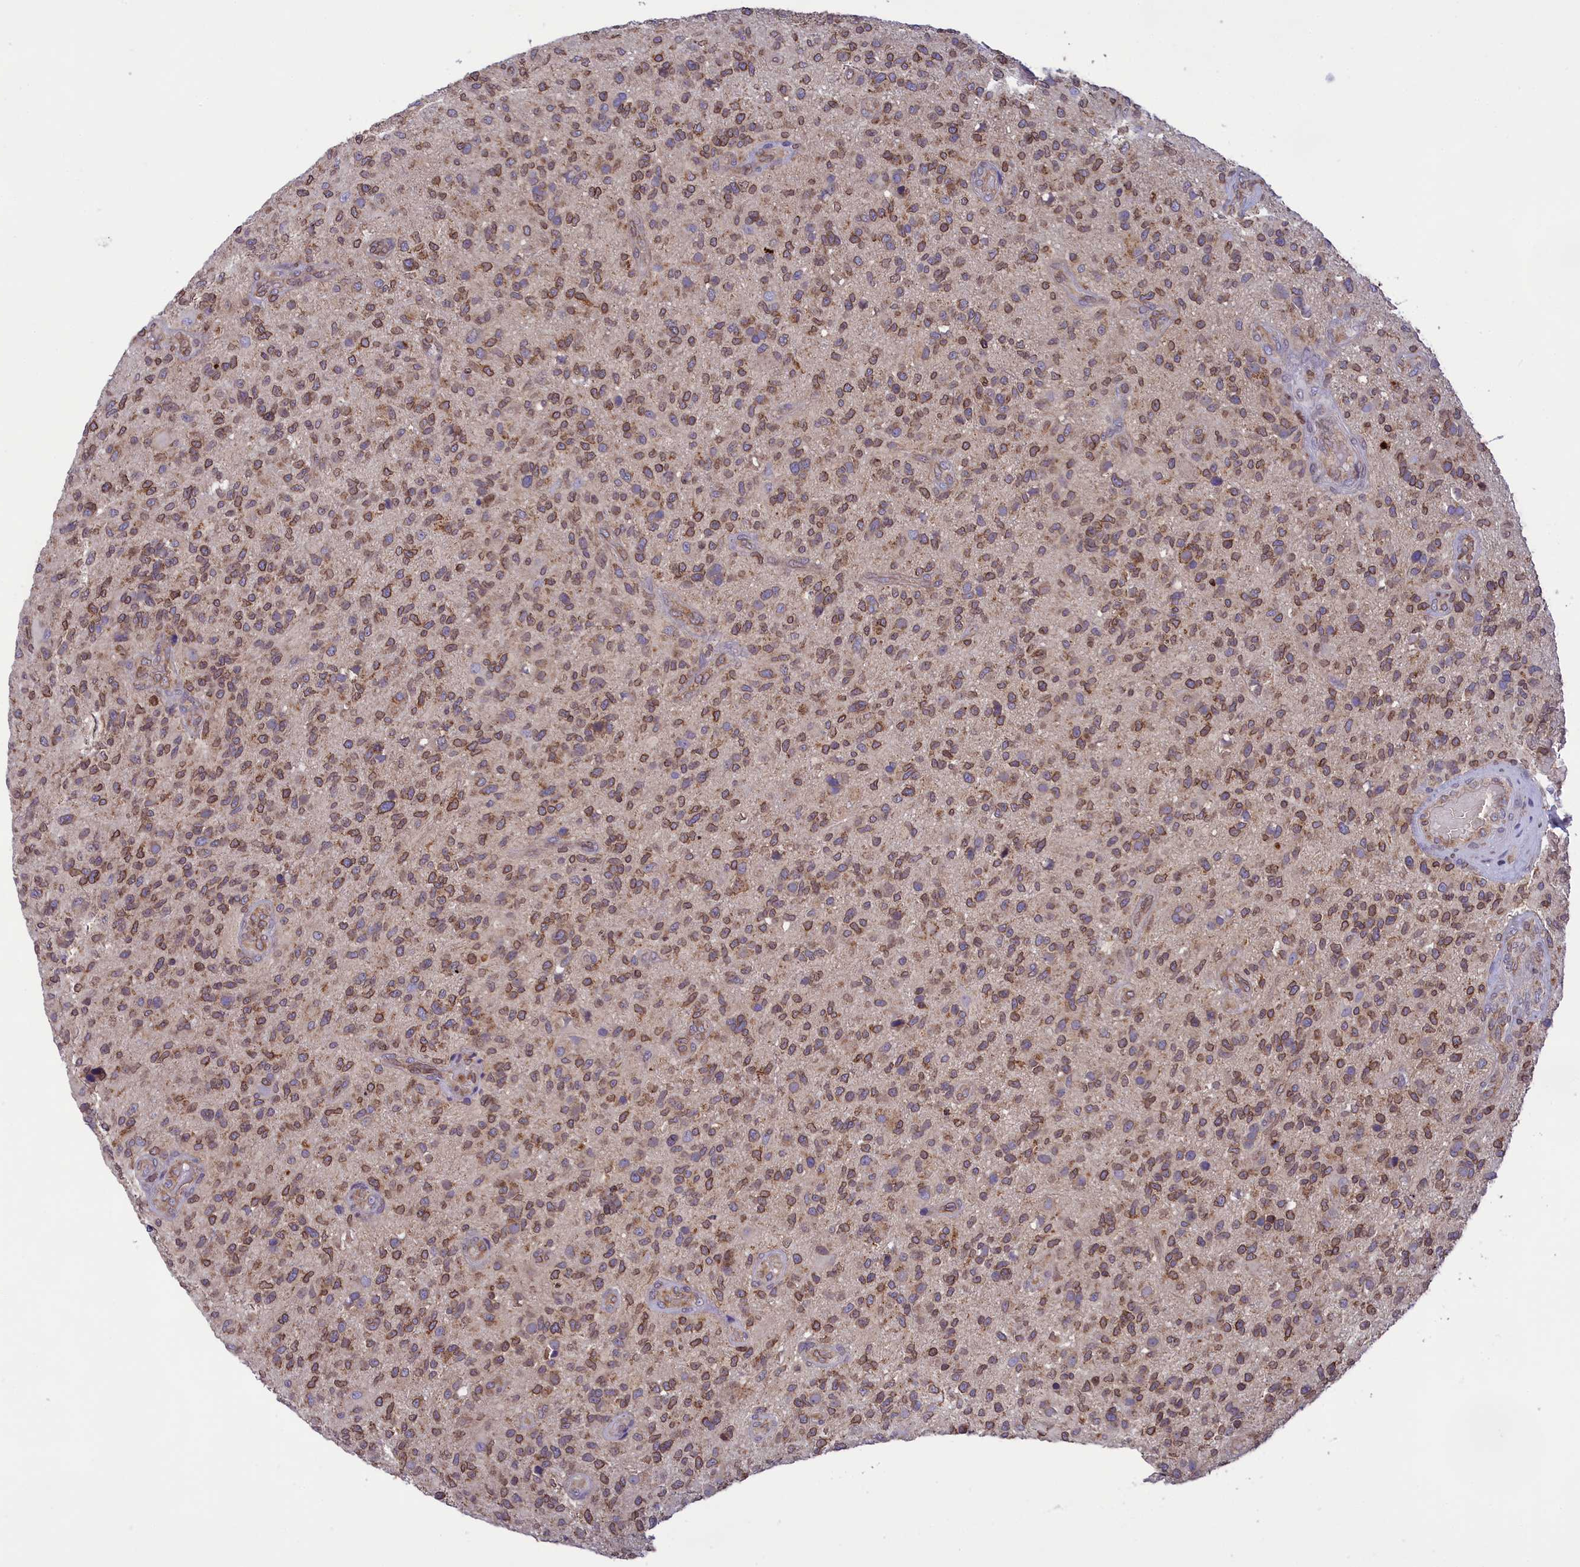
{"staining": {"intensity": "moderate", "quantity": ">75%", "location": "cytoplasmic/membranous"}, "tissue": "glioma", "cell_type": "Tumor cells", "image_type": "cancer", "snomed": [{"axis": "morphology", "description": "Glioma, malignant, High grade"}, {"axis": "topography", "description": "Brain"}], "caption": "Protein staining demonstrates moderate cytoplasmic/membranous expression in about >75% of tumor cells in glioma.", "gene": "PKHD1L1", "patient": {"sex": "male", "age": 47}}